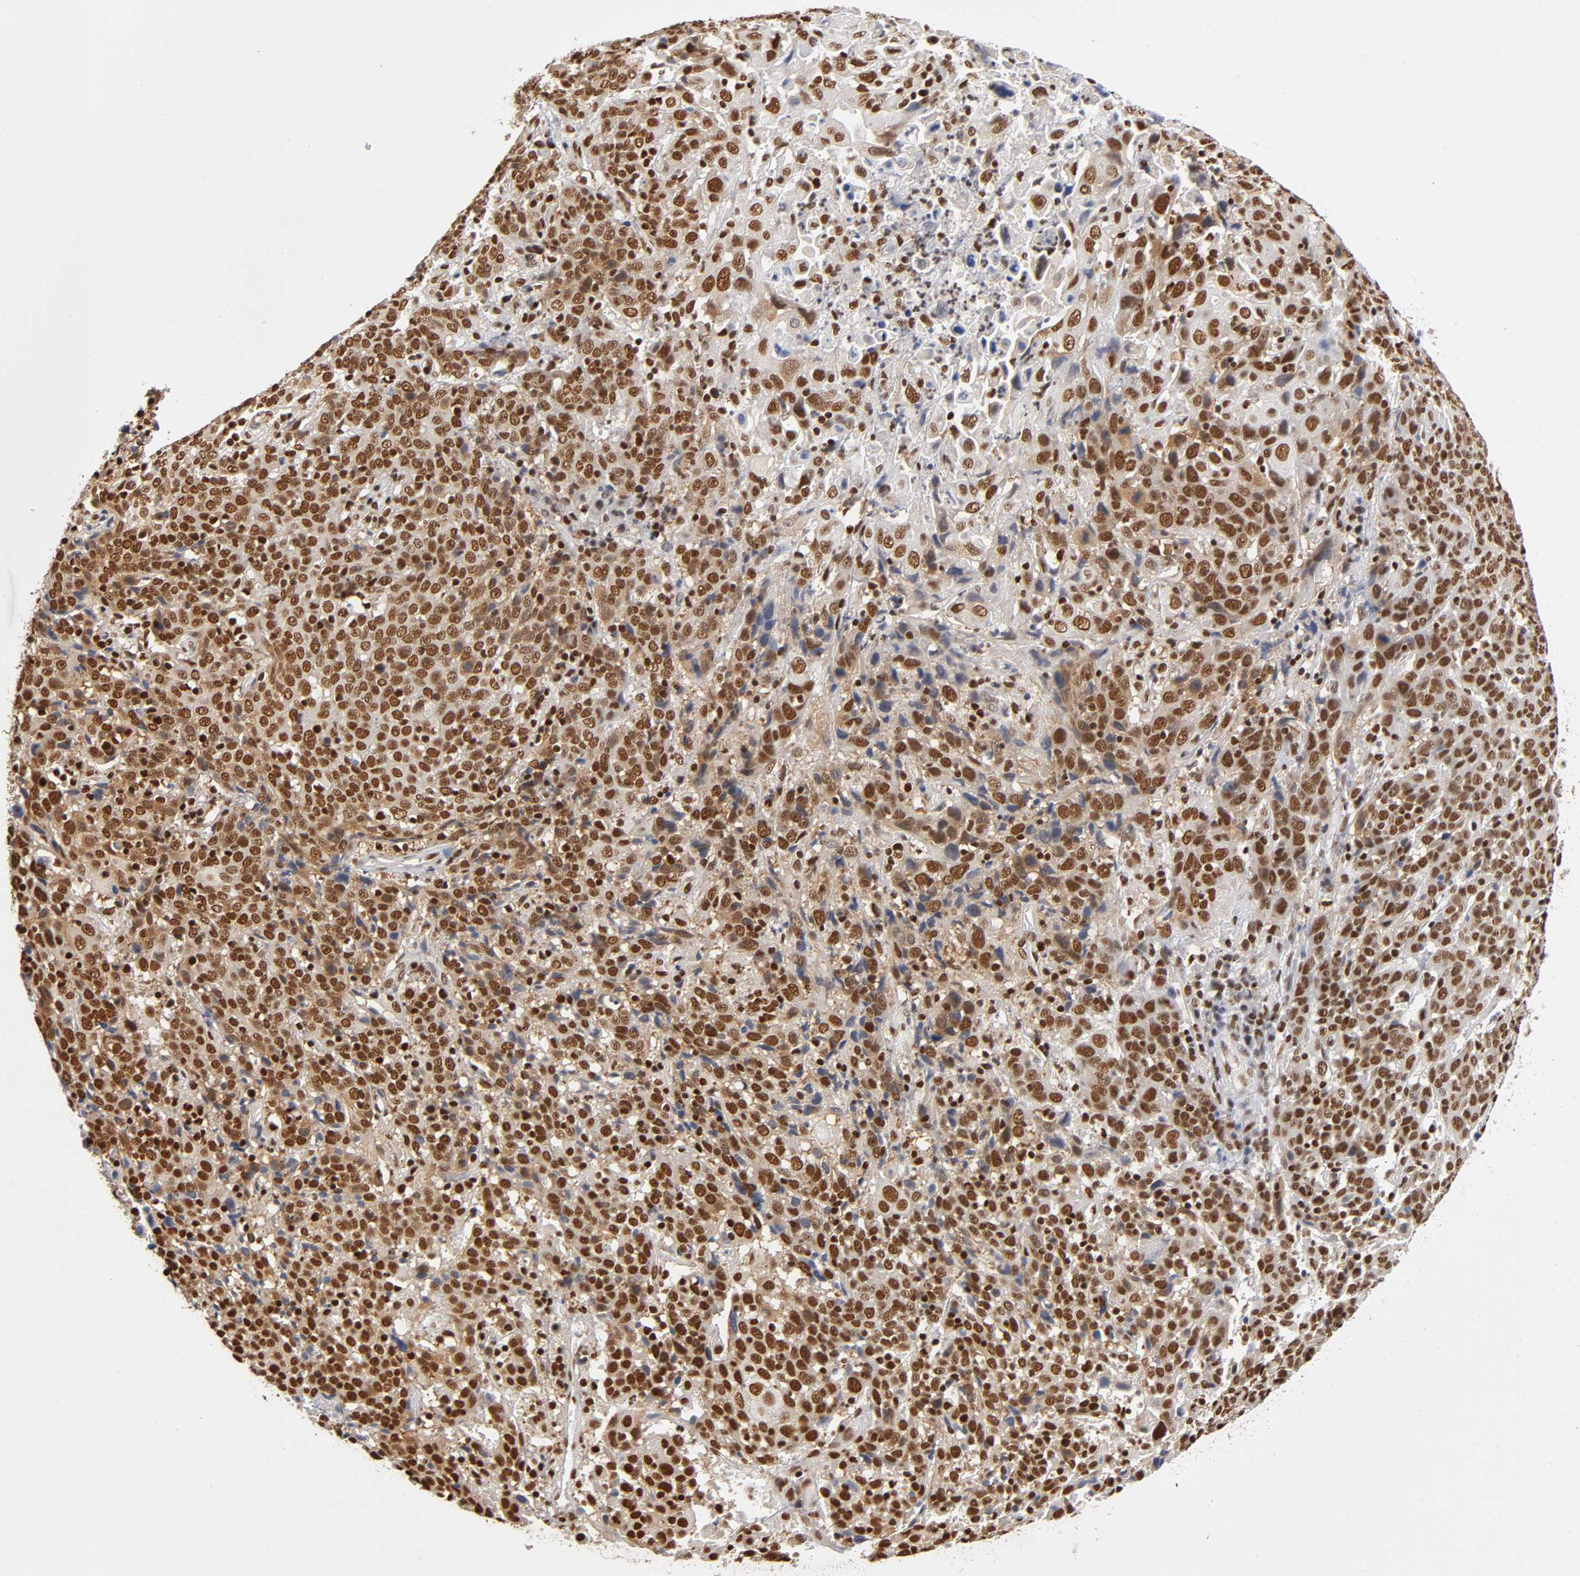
{"staining": {"intensity": "strong", "quantity": ">75%", "location": "nuclear"}, "tissue": "cervical cancer", "cell_type": "Tumor cells", "image_type": "cancer", "snomed": [{"axis": "morphology", "description": "Normal tissue, NOS"}, {"axis": "morphology", "description": "Squamous cell carcinoma, NOS"}, {"axis": "topography", "description": "Cervix"}], "caption": "Immunohistochemistry (IHC) (DAB) staining of human squamous cell carcinoma (cervical) shows strong nuclear protein positivity in approximately >75% of tumor cells. (DAB = brown stain, brightfield microscopy at high magnification).", "gene": "ILKAP", "patient": {"sex": "female", "age": 67}}